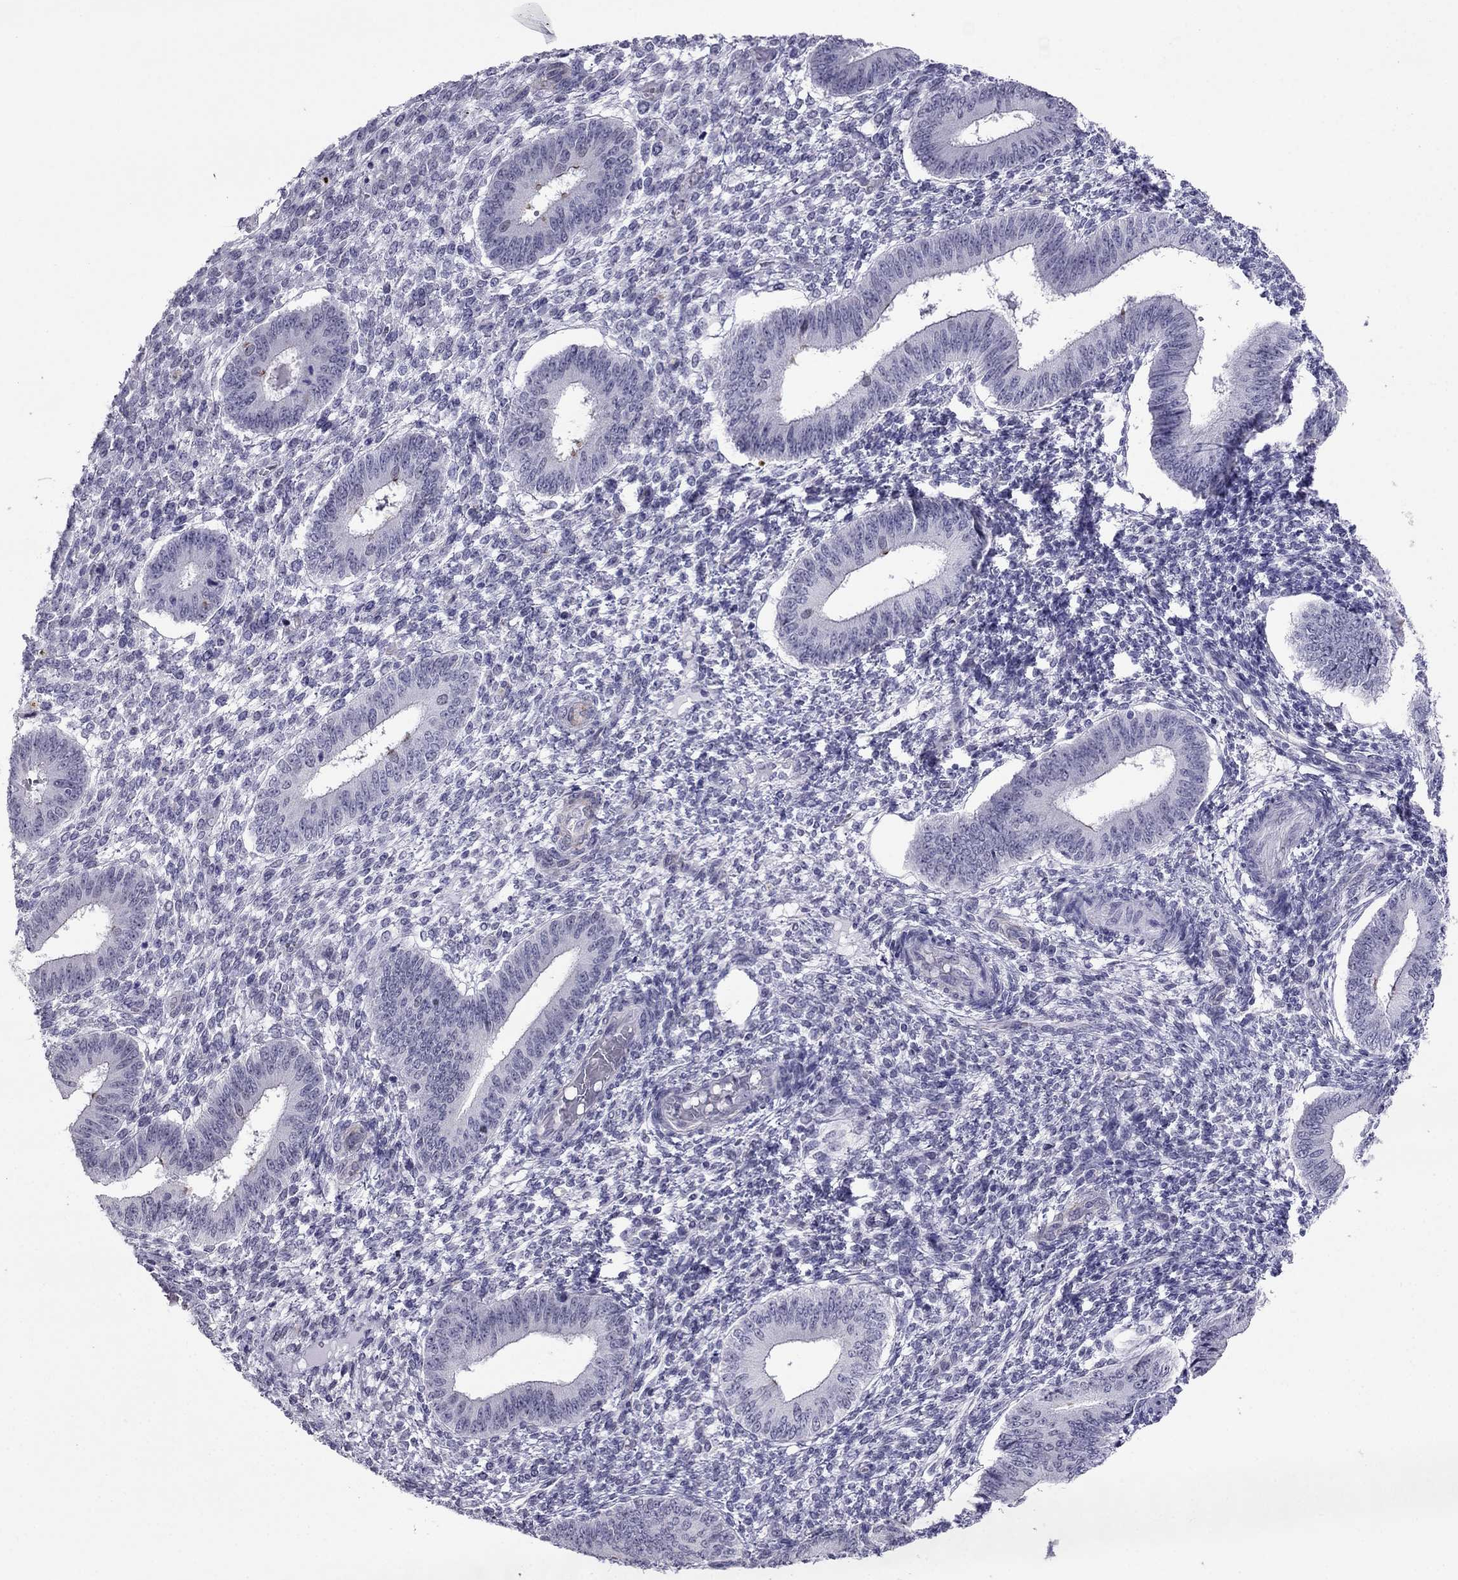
{"staining": {"intensity": "negative", "quantity": "none", "location": "none"}, "tissue": "endometrium", "cell_type": "Cells in endometrial stroma", "image_type": "normal", "snomed": [{"axis": "morphology", "description": "Normal tissue, NOS"}, {"axis": "topography", "description": "Endometrium"}], "caption": "Immunohistochemistry micrograph of normal human endometrium stained for a protein (brown), which demonstrates no staining in cells in endometrial stroma.", "gene": "CROCC2", "patient": {"sex": "female", "age": 42}}